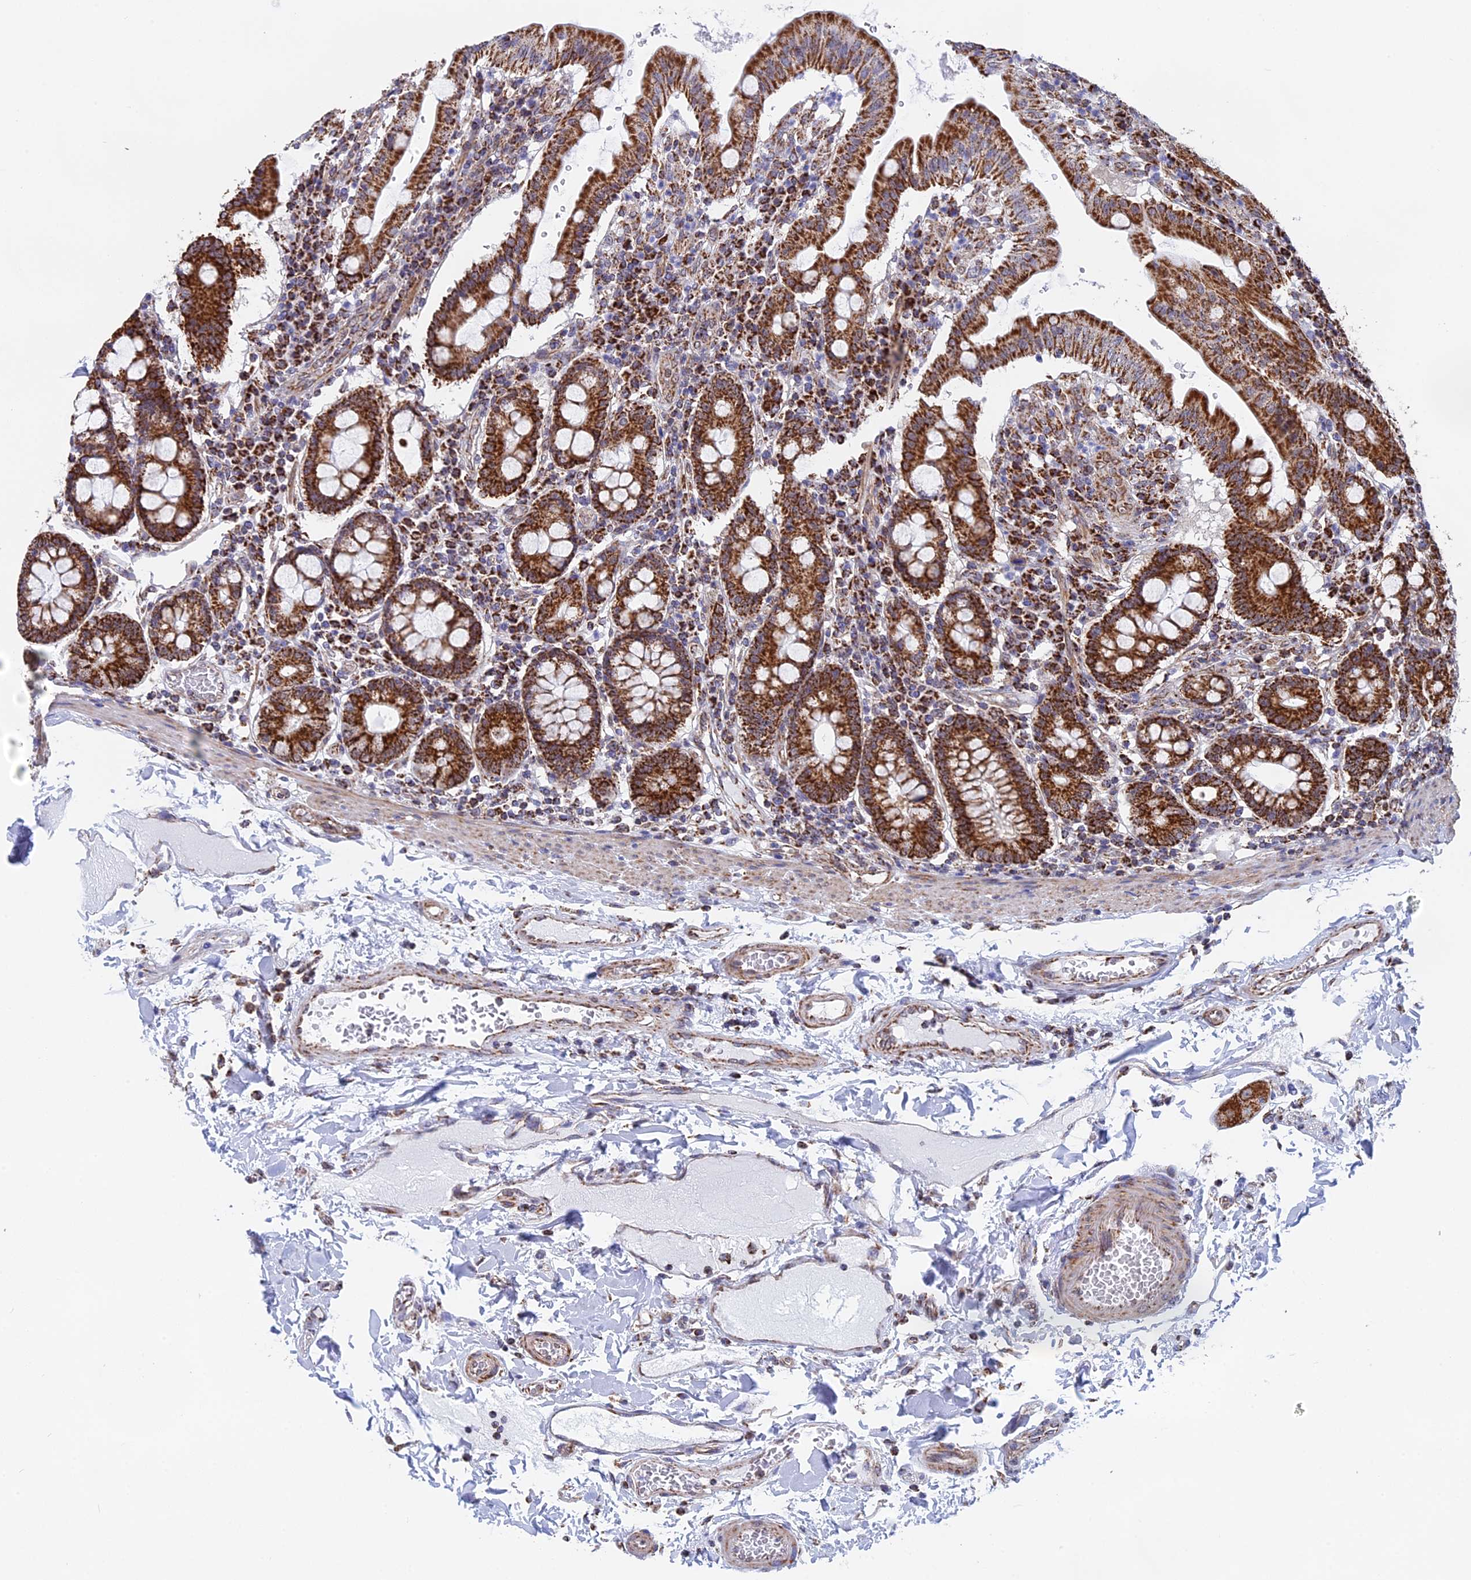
{"staining": {"intensity": "strong", "quantity": ">75%", "location": "cytoplasmic/membranous"}, "tissue": "duodenum", "cell_type": "Glandular cells", "image_type": "normal", "snomed": [{"axis": "morphology", "description": "Normal tissue, NOS"}, {"axis": "morphology", "description": "Adenocarcinoma, NOS"}, {"axis": "topography", "description": "Pancreas"}, {"axis": "topography", "description": "Duodenum"}], "caption": "IHC (DAB) staining of unremarkable duodenum displays strong cytoplasmic/membranous protein positivity in about >75% of glandular cells.", "gene": "CDC16", "patient": {"sex": "male", "age": 50}}